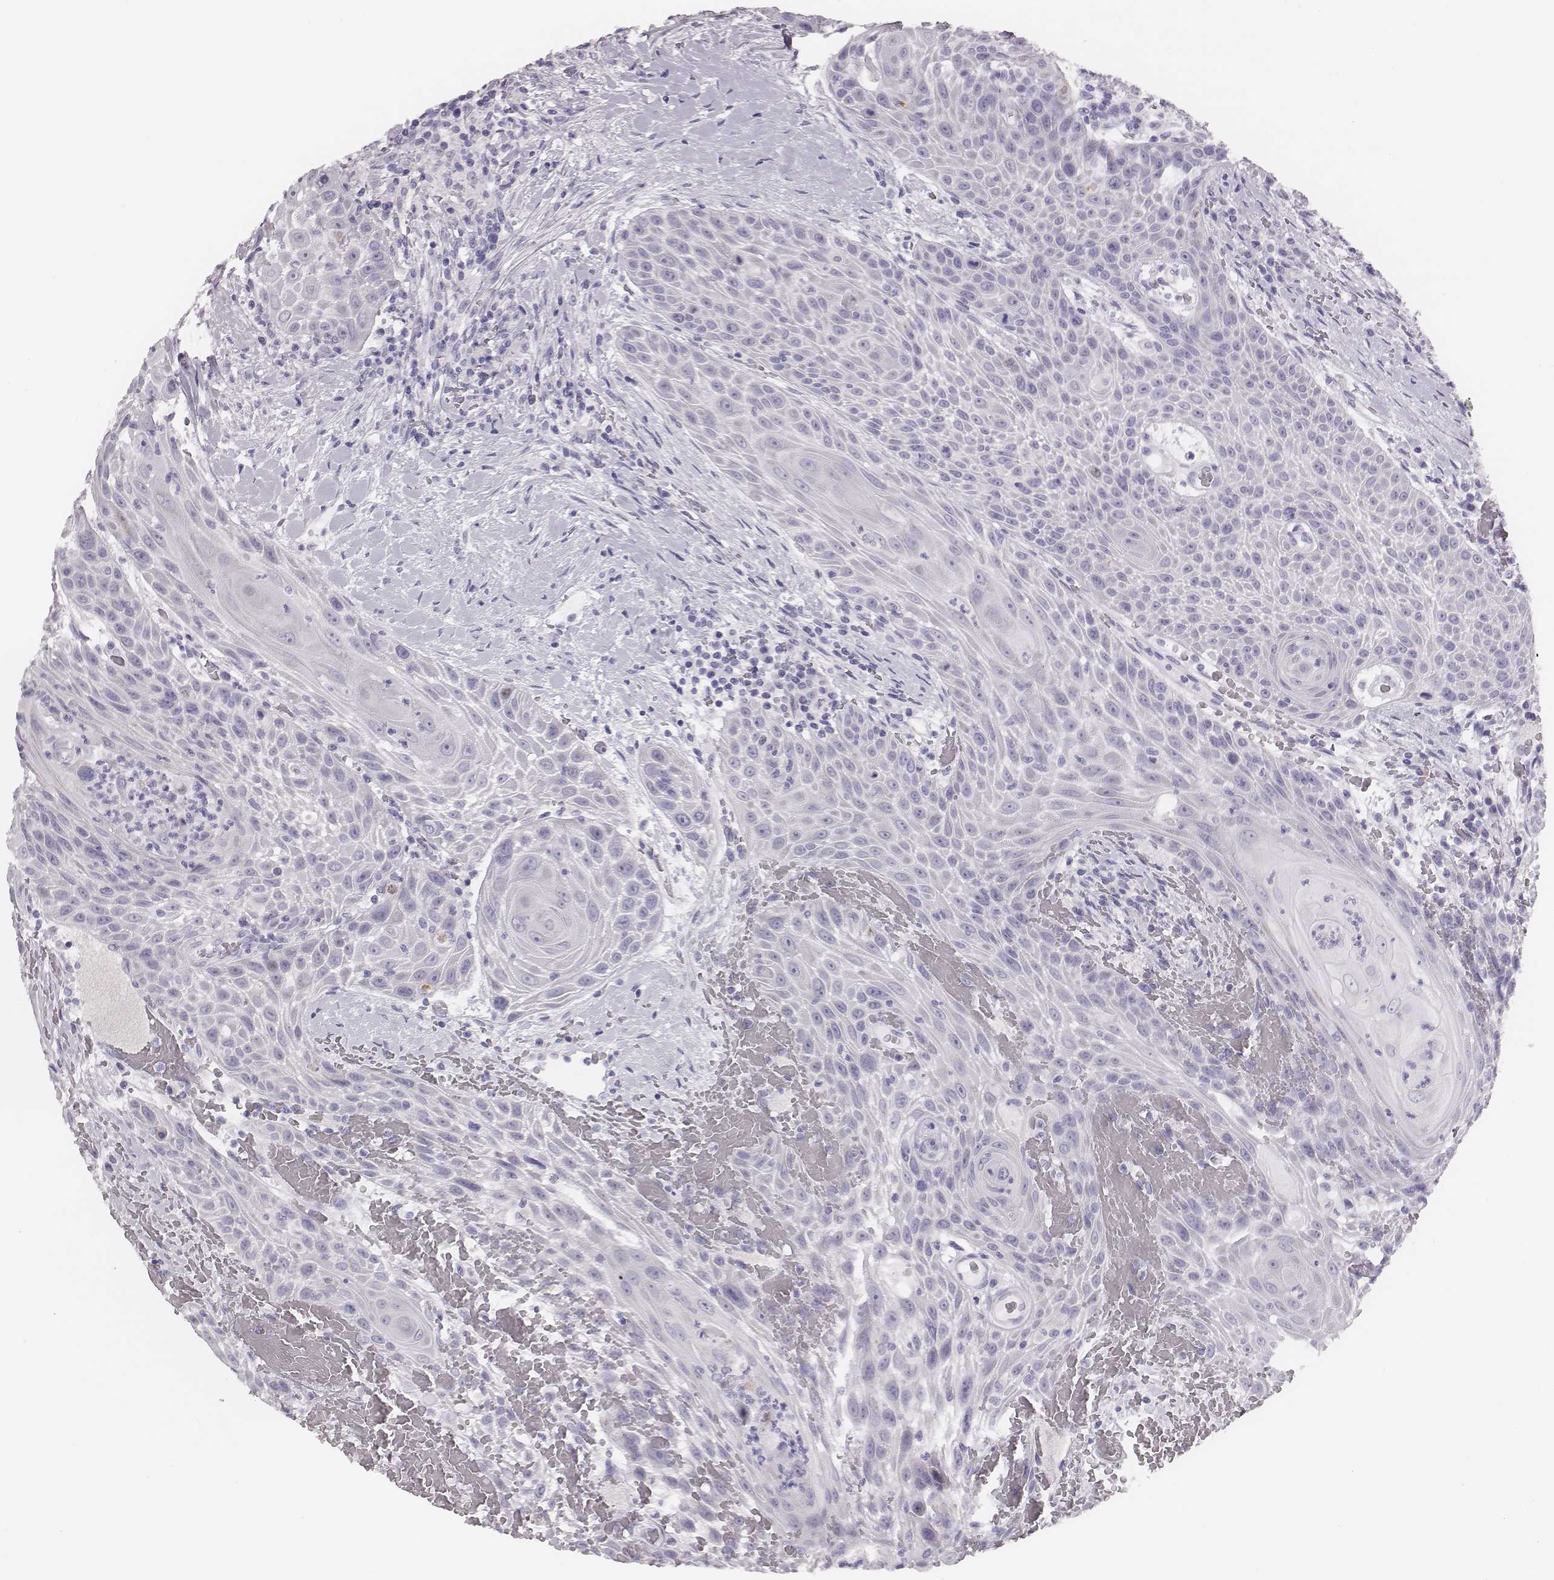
{"staining": {"intensity": "negative", "quantity": "none", "location": "none"}, "tissue": "head and neck cancer", "cell_type": "Tumor cells", "image_type": "cancer", "snomed": [{"axis": "morphology", "description": "Squamous cell carcinoma, NOS"}, {"axis": "topography", "description": "Head-Neck"}], "caption": "A histopathology image of head and neck squamous cell carcinoma stained for a protein displays no brown staining in tumor cells.", "gene": "H1-6", "patient": {"sex": "male", "age": 69}}